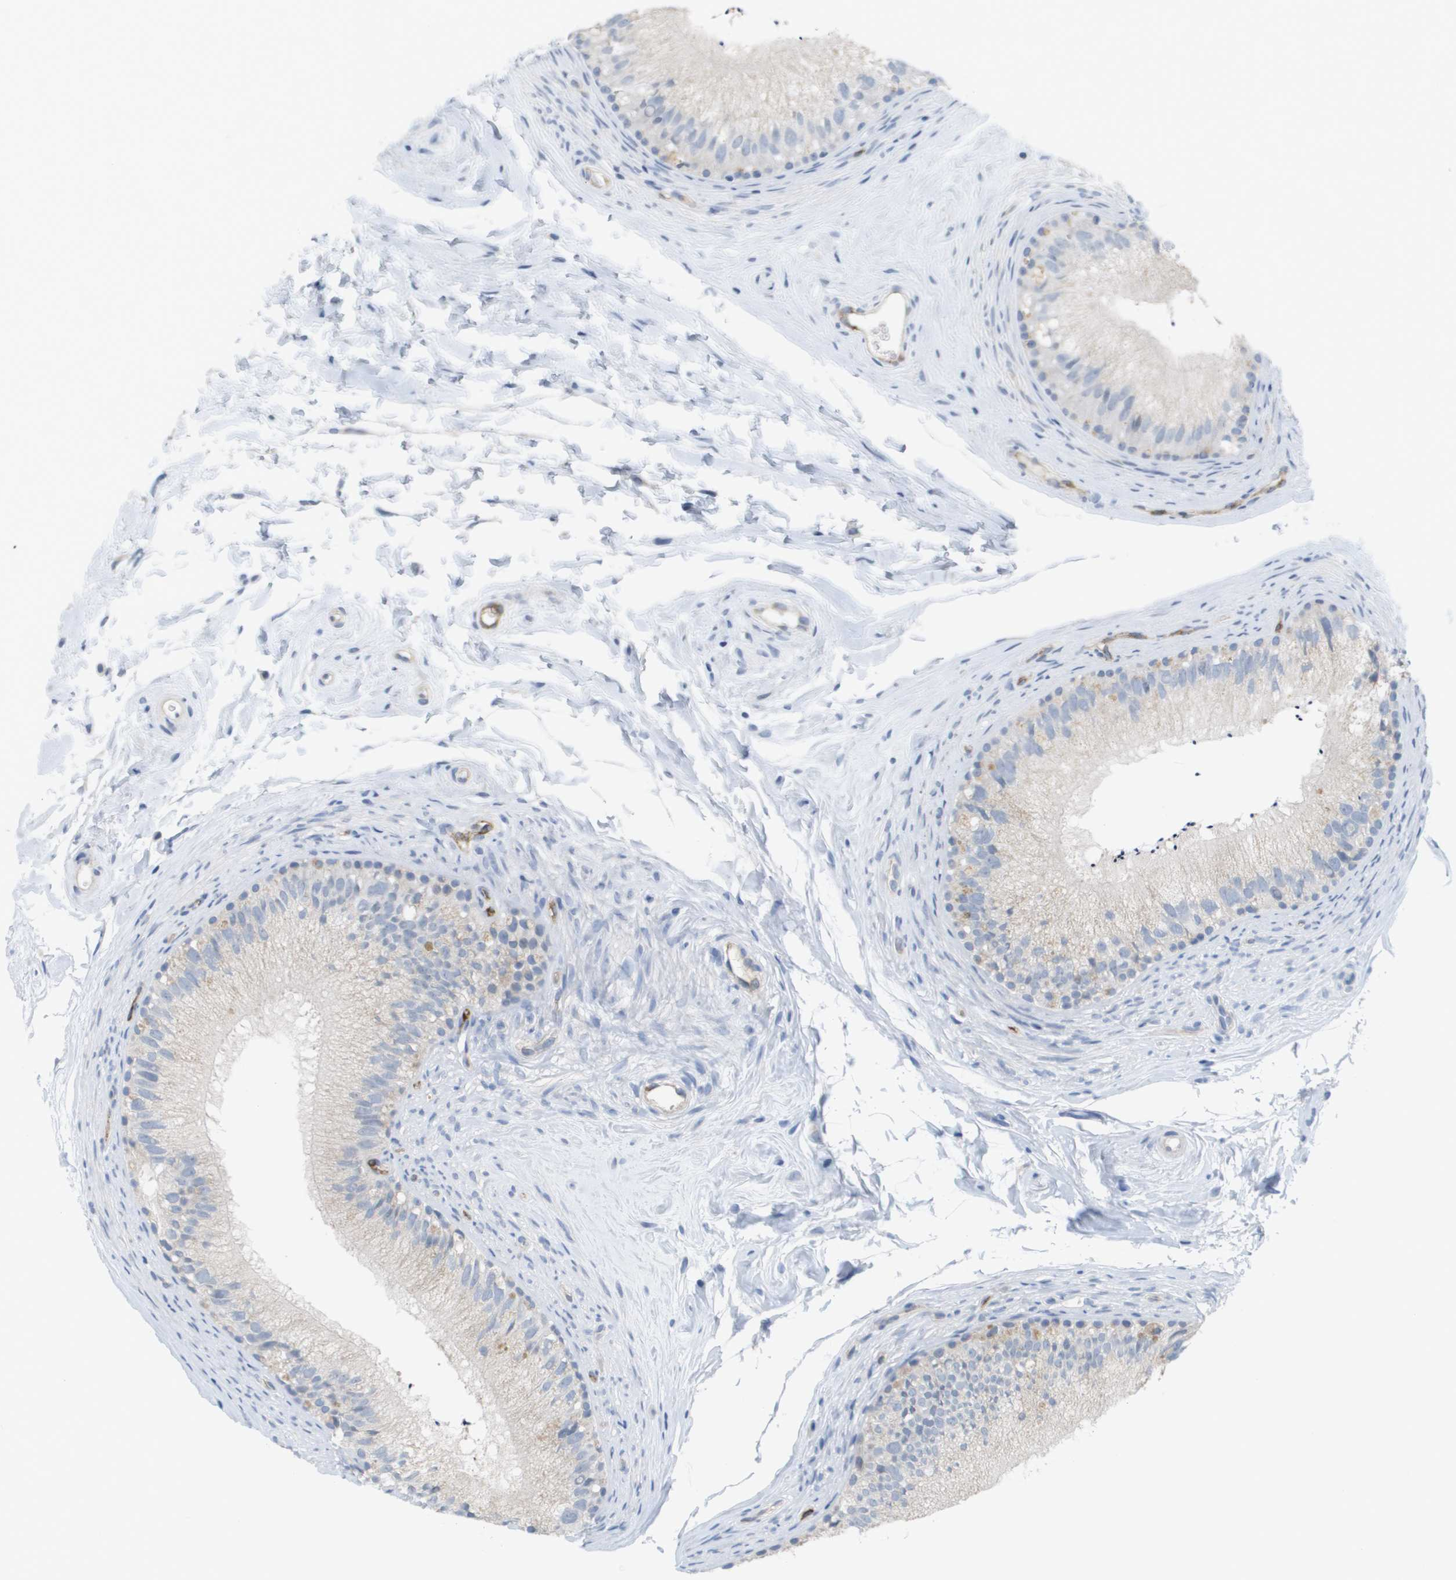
{"staining": {"intensity": "negative", "quantity": "none", "location": "none"}, "tissue": "epididymis", "cell_type": "Glandular cells", "image_type": "normal", "snomed": [{"axis": "morphology", "description": "Normal tissue, NOS"}, {"axis": "topography", "description": "Epididymis"}], "caption": "DAB immunohistochemical staining of benign human epididymis displays no significant positivity in glandular cells.", "gene": "ANGPT2", "patient": {"sex": "male", "age": 56}}